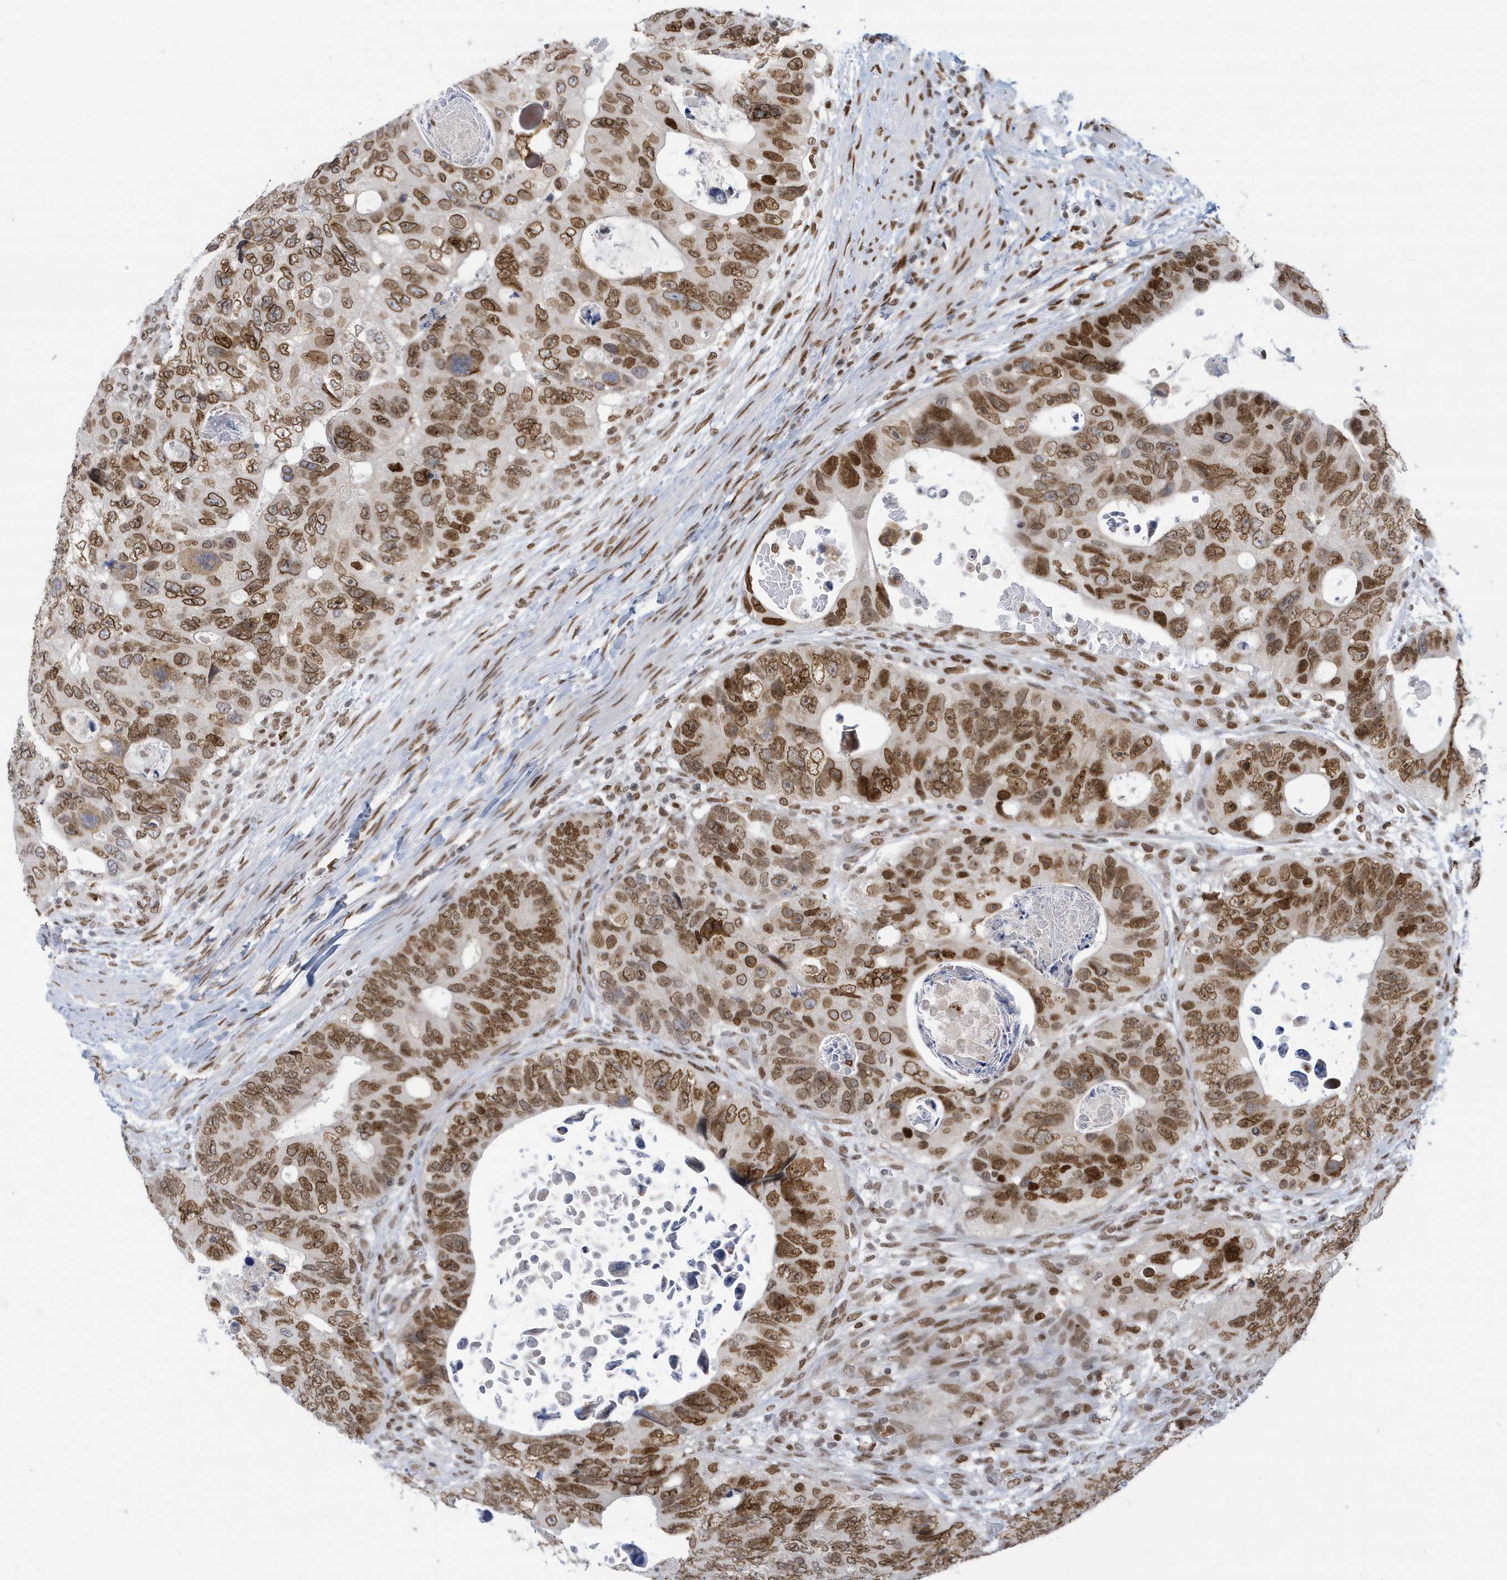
{"staining": {"intensity": "moderate", "quantity": ">75%", "location": "cytoplasmic/membranous,nuclear"}, "tissue": "colorectal cancer", "cell_type": "Tumor cells", "image_type": "cancer", "snomed": [{"axis": "morphology", "description": "Adenocarcinoma, NOS"}, {"axis": "topography", "description": "Rectum"}], "caption": "High-magnification brightfield microscopy of colorectal cancer stained with DAB (brown) and counterstained with hematoxylin (blue). tumor cells exhibit moderate cytoplasmic/membranous and nuclear positivity is present in approximately>75% of cells. The staining was performed using DAB (3,3'-diaminobenzidine), with brown indicating positive protein expression. Nuclei are stained blue with hematoxylin.", "gene": "PCYT1A", "patient": {"sex": "male", "age": 59}}